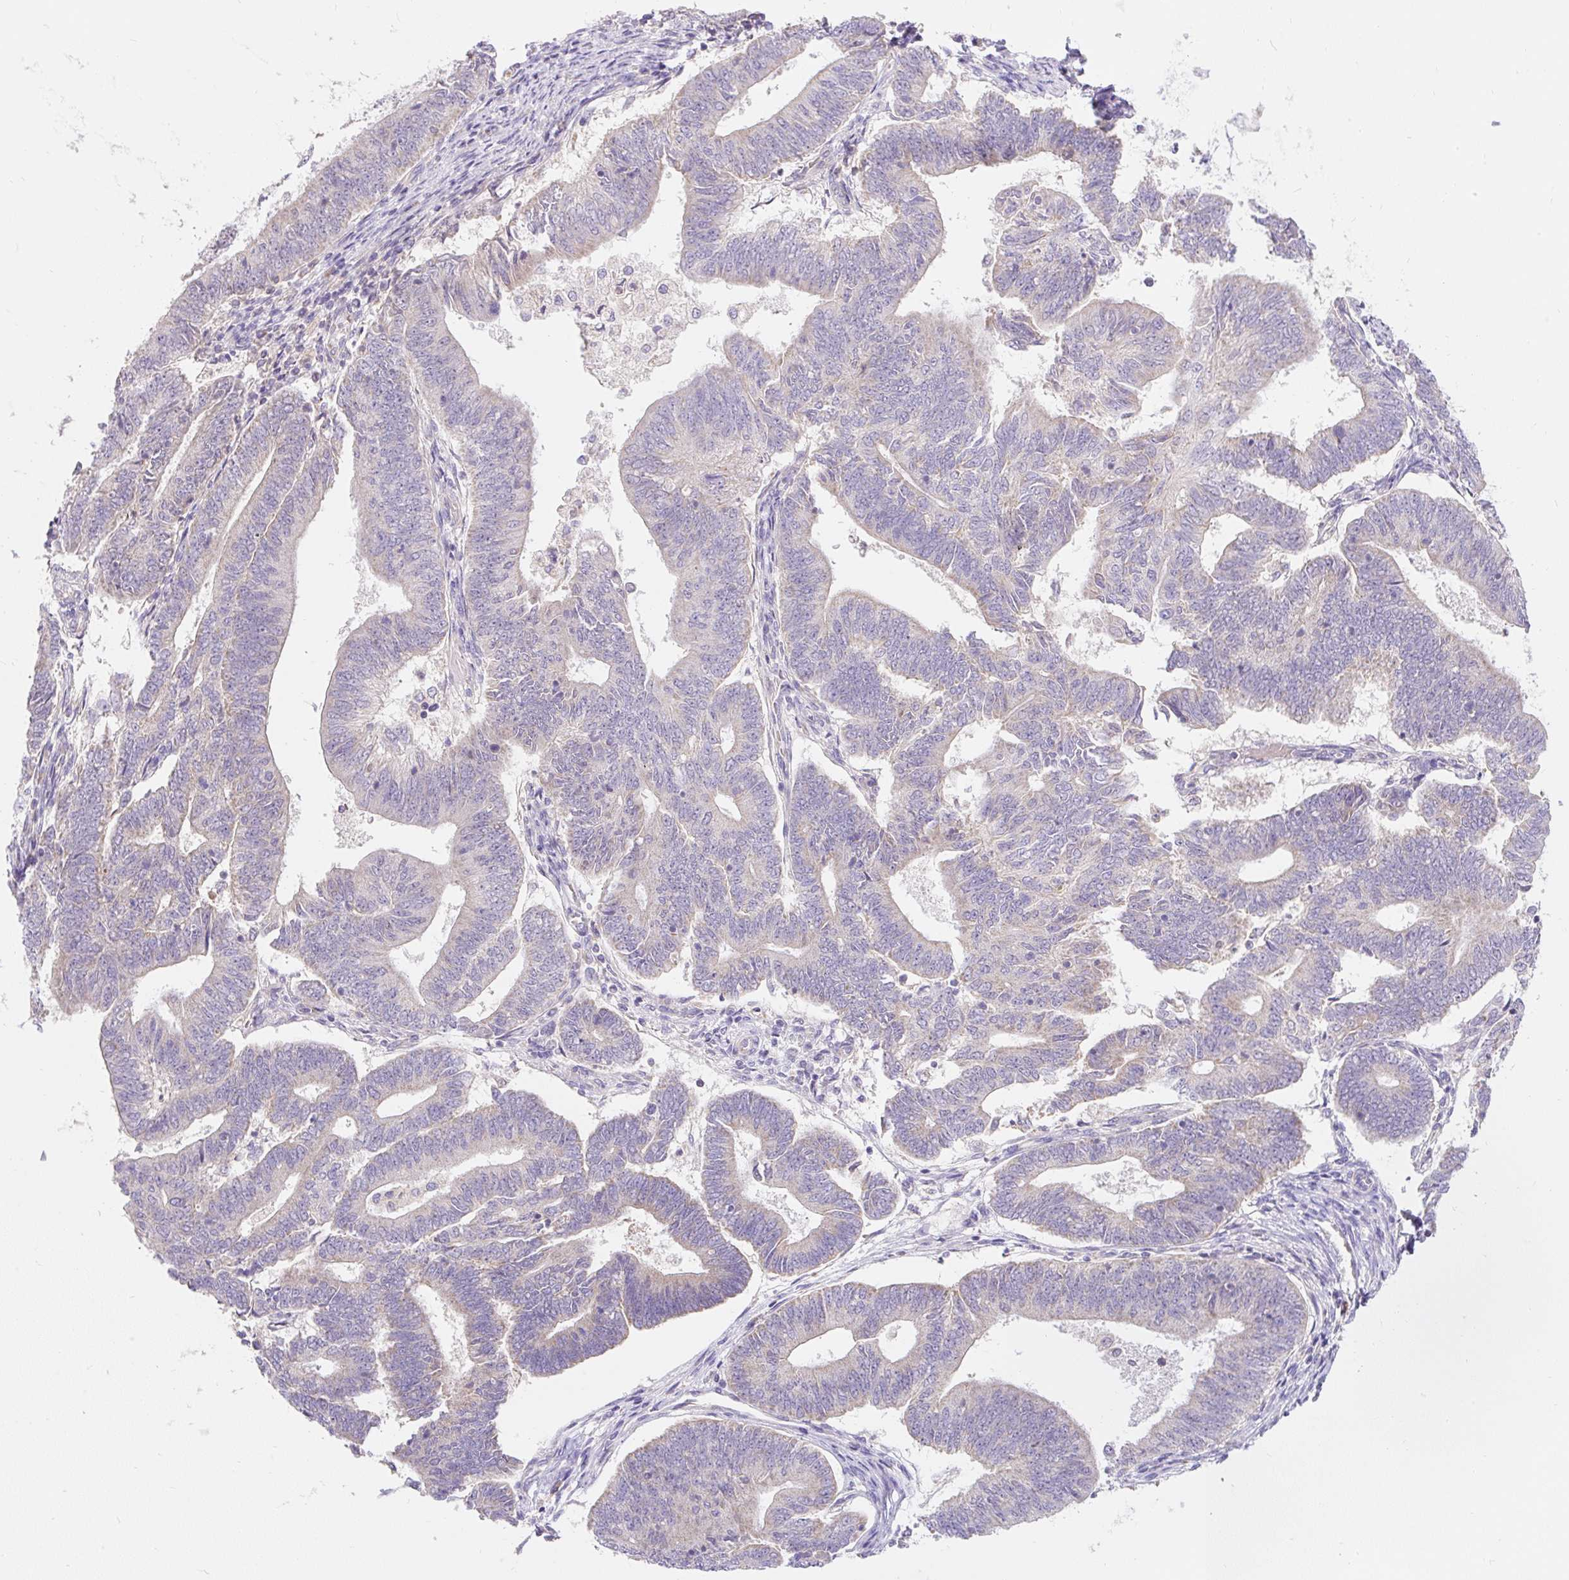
{"staining": {"intensity": "negative", "quantity": "none", "location": "none"}, "tissue": "endometrial cancer", "cell_type": "Tumor cells", "image_type": "cancer", "snomed": [{"axis": "morphology", "description": "Adenocarcinoma, NOS"}, {"axis": "topography", "description": "Endometrium"}], "caption": "This is a image of immunohistochemistry (IHC) staining of endometrial cancer (adenocarcinoma), which shows no expression in tumor cells.", "gene": "PMAIP1", "patient": {"sex": "female", "age": 70}}